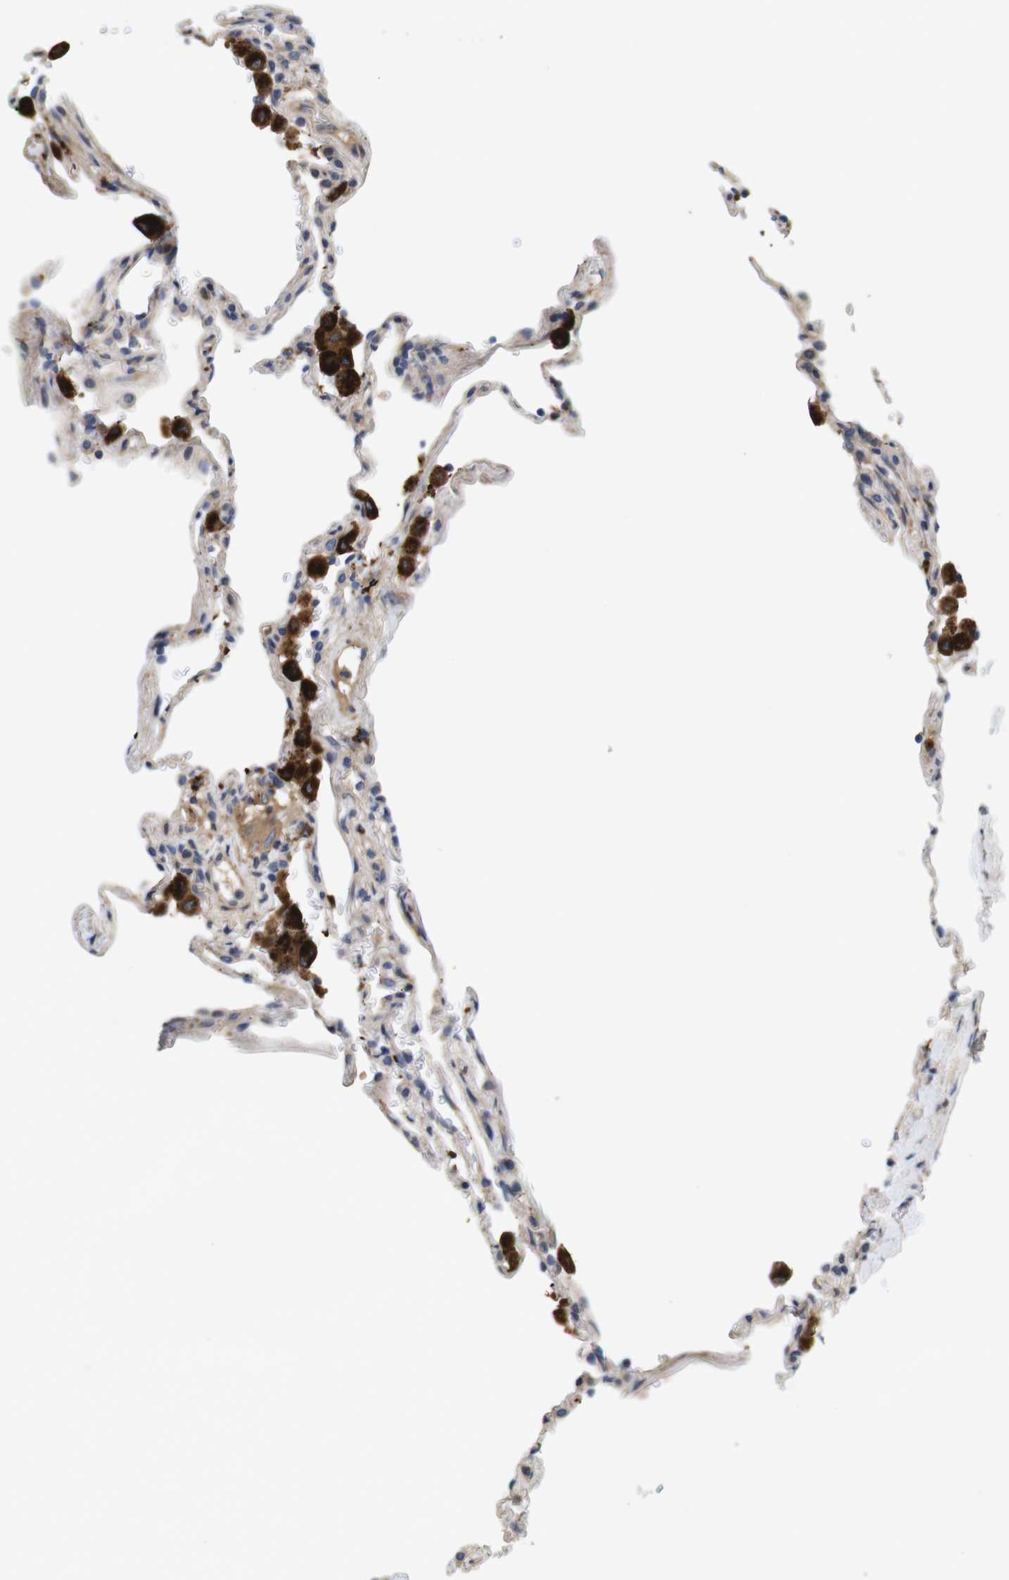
{"staining": {"intensity": "moderate", "quantity": "25%-75%", "location": "cytoplasmic/membranous"}, "tissue": "lung", "cell_type": "Alveolar cells", "image_type": "normal", "snomed": [{"axis": "morphology", "description": "Normal tissue, NOS"}, {"axis": "topography", "description": "Lung"}], "caption": "Immunohistochemistry staining of normal lung, which exhibits medium levels of moderate cytoplasmic/membranous staining in approximately 25%-75% of alveolar cells indicating moderate cytoplasmic/membranous protein staining. The staining was performed using DAB (3,3'-diaminobenzidine) (brown) for protein detection and nuclei were counterstained in hematoxylin (blue).", "gene": "SPRY3", "patient": {"sex": "male", "age": 59}}